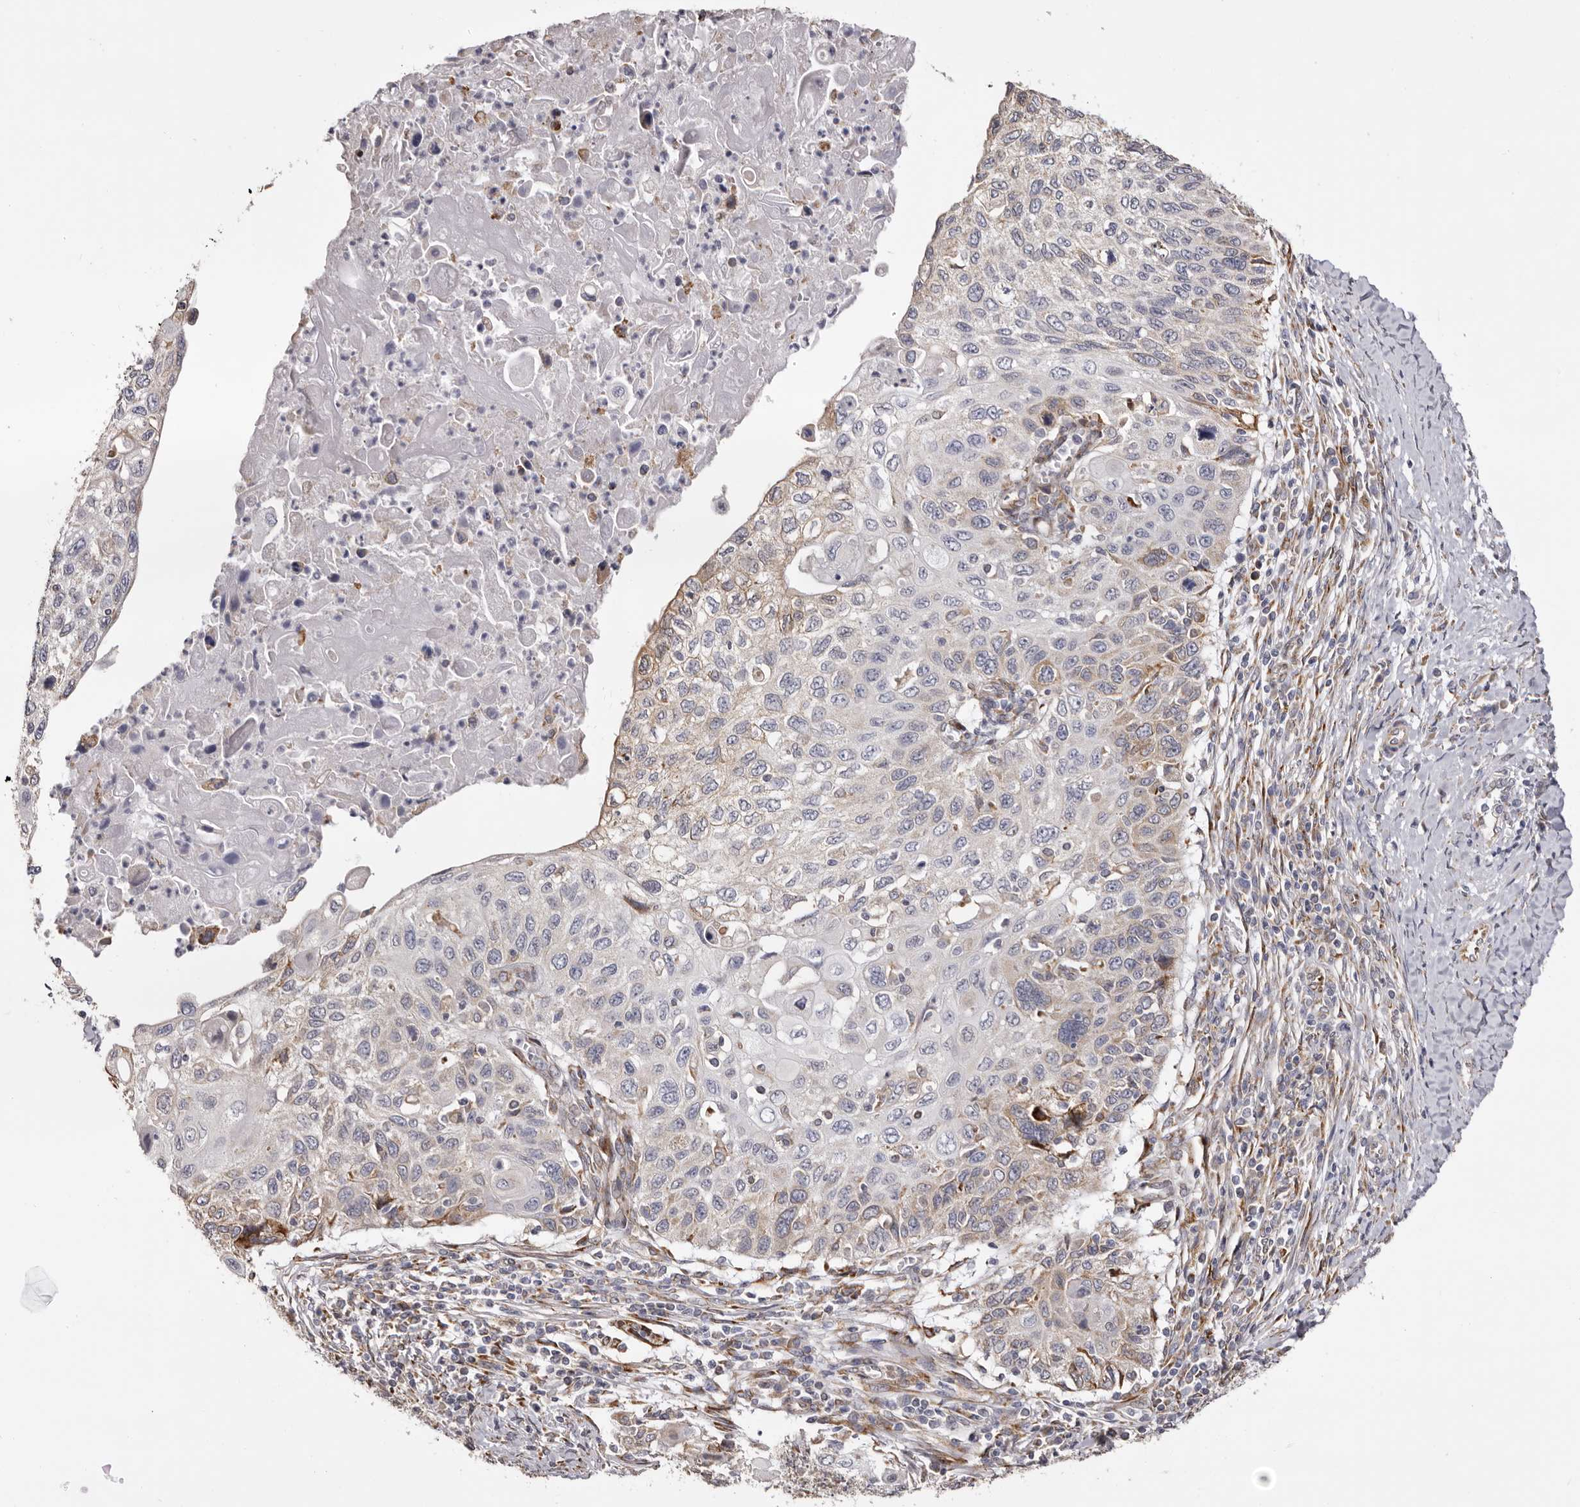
{"staining": {"intensity": "weak", "quantity": "<25%", "location": "cytoplasmic/membranous"}, "tissue": "cervical cancer", "cell_type": "Tumor cells", "image_type": "cancer", "snomed": [{"axis": "morphology", "description": "Squamous cell carcinoma, NOS"}, {"axis": "topography", "description": "Cervix"}], "caption": "The image displays no significant expression in tumor cells of squamous cell carcinoma (cervical). The staining was performed using DAB (3,3'-diaminobenzidine) to visualize the protein expression in brown, while the nuclei were stained in blue with hematoxylin (Magnification: 20x).", "gene": "PIGX", "patient": {"sex": "female", "age": 70}}